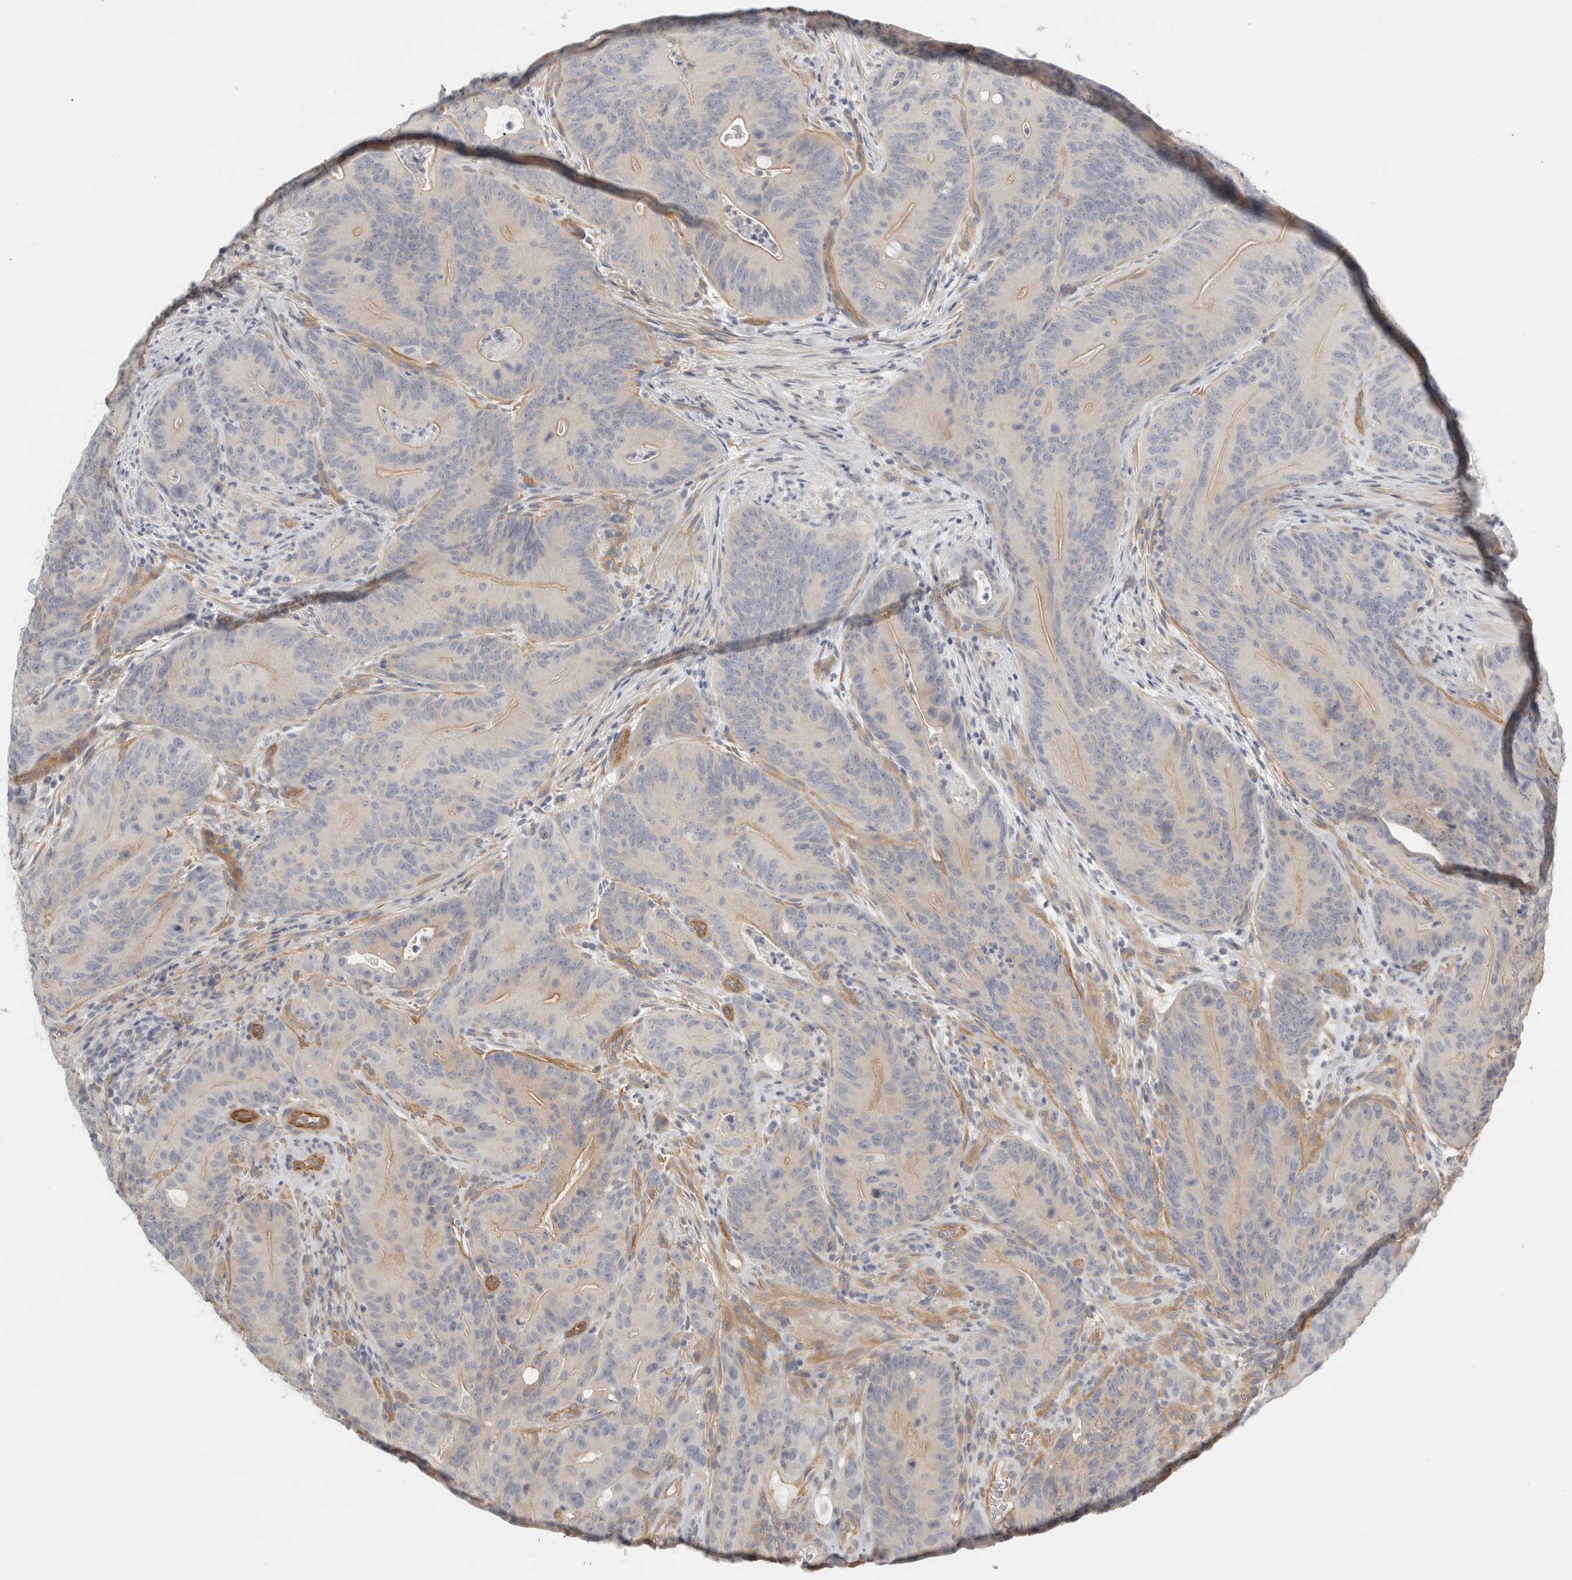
{"staining": {"intensity": "weak", "quantity": "25%-75%", "location": "cytoplasmic/membranous"}, "tissue": "colorectal cancer", "cell_type": "Tumor cells", "image_type": "cancer", "snomed": [{"axis": "morphology", "description": "Normal tissue, NOS"}, {"axis": "topography", "description": "Colon"}], "caption": "The photomicrograph demonstrates immunohistochemical staining of colorectal cancer. There is weak cytoplasmic/membranous positivity is appreciated in about 25%-75% of tumor cells.", "gene": "FBLIM1", "patient": {"sex": "female", "age": 82}}